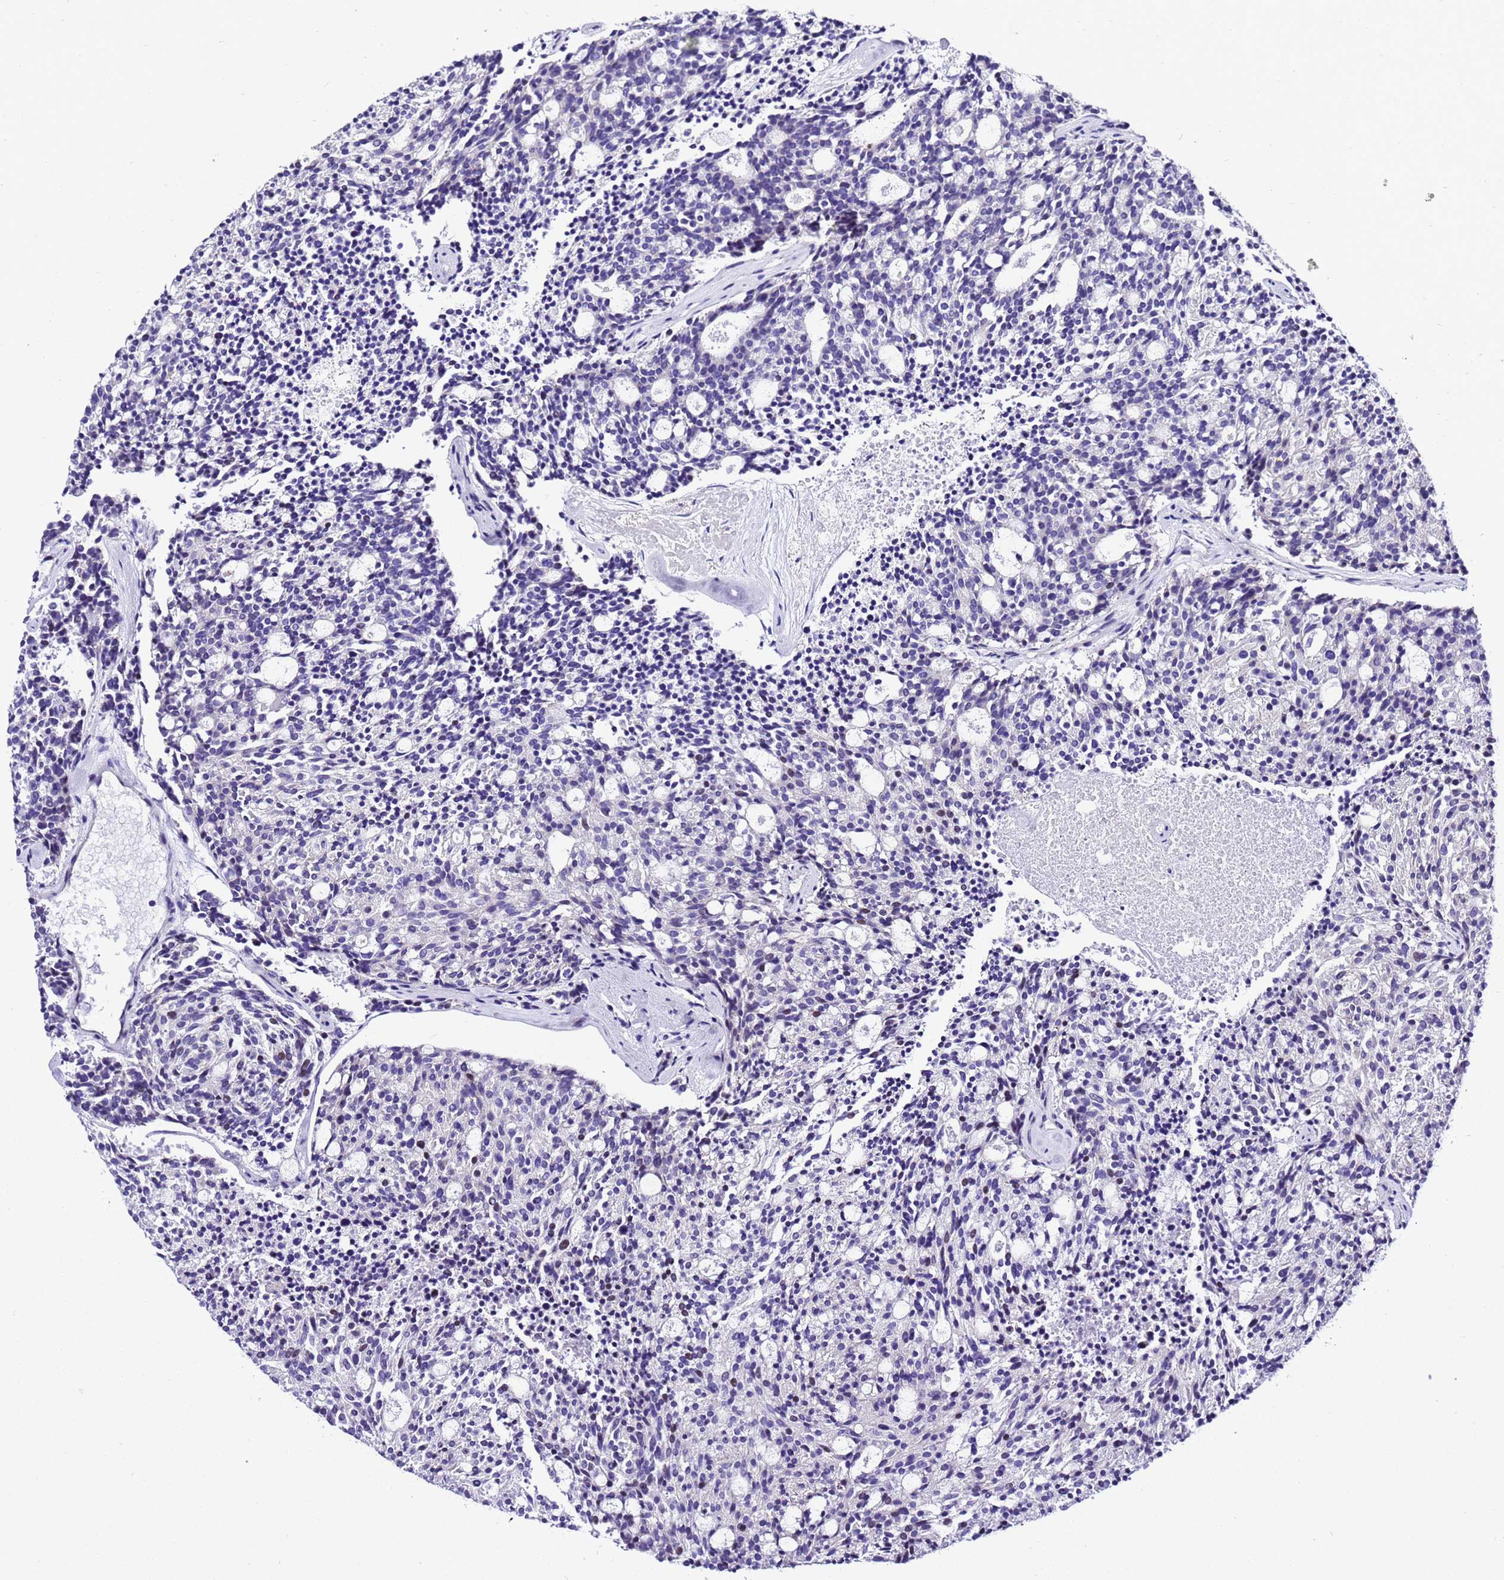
{"staining": {"intensity": "negative", "quantity": "none", "location": "none"}, "tissue": "carcinoid", "cell_type": "Tumor cells", "image_type": "cancer", "snomed": [{"axis": "morphology", "description": "Carcinoid, malignant, NOS"}, {"axis": "topography", "description": "Pancreas"}], "caption": "Immunohistochemical staining of carcinoid reveals no significant staining in tumor cells.", "gene": "ZNF417", "patient": {"sex": "female", "age": 54}}